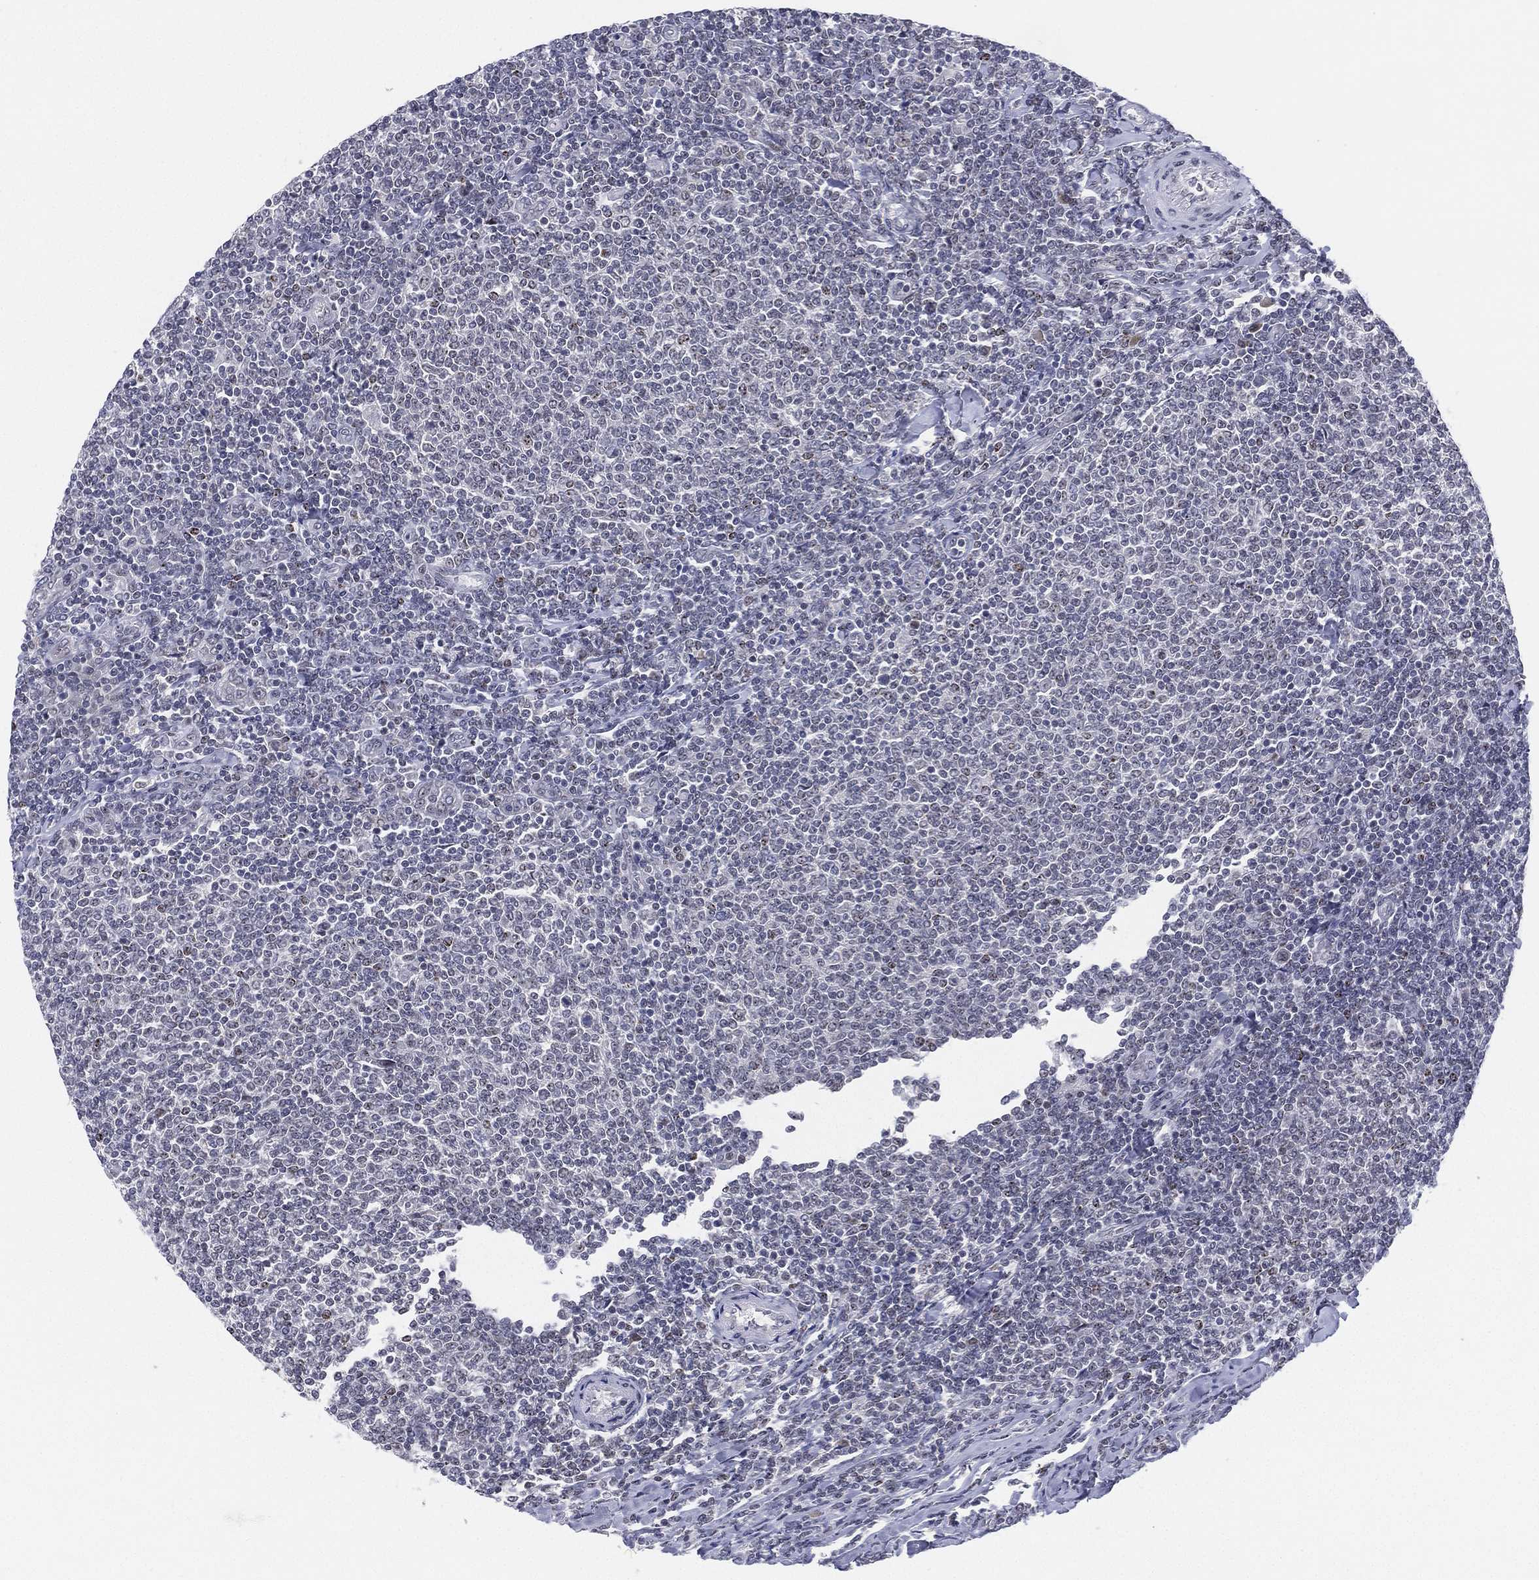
{"staining": {"intensity": "negative", "quantity": "none", "location": "none"}, "tissue": "lymphoma", "cell_type": "Tumor cells", "image_type": "cancer", "snomed": [{"axis": "morphology", "description": "Malignant lymphoma, non-Hodgkin's type, Low grade"}, {"axis": "topography", "description": "Lymph node"}], "caption": "Lymphoma stained for a protein using immunohistochemistry exhibits no staining tumor cells.", "gene": "MS4A8", "patient": {"sex": "male", "age": 52}}